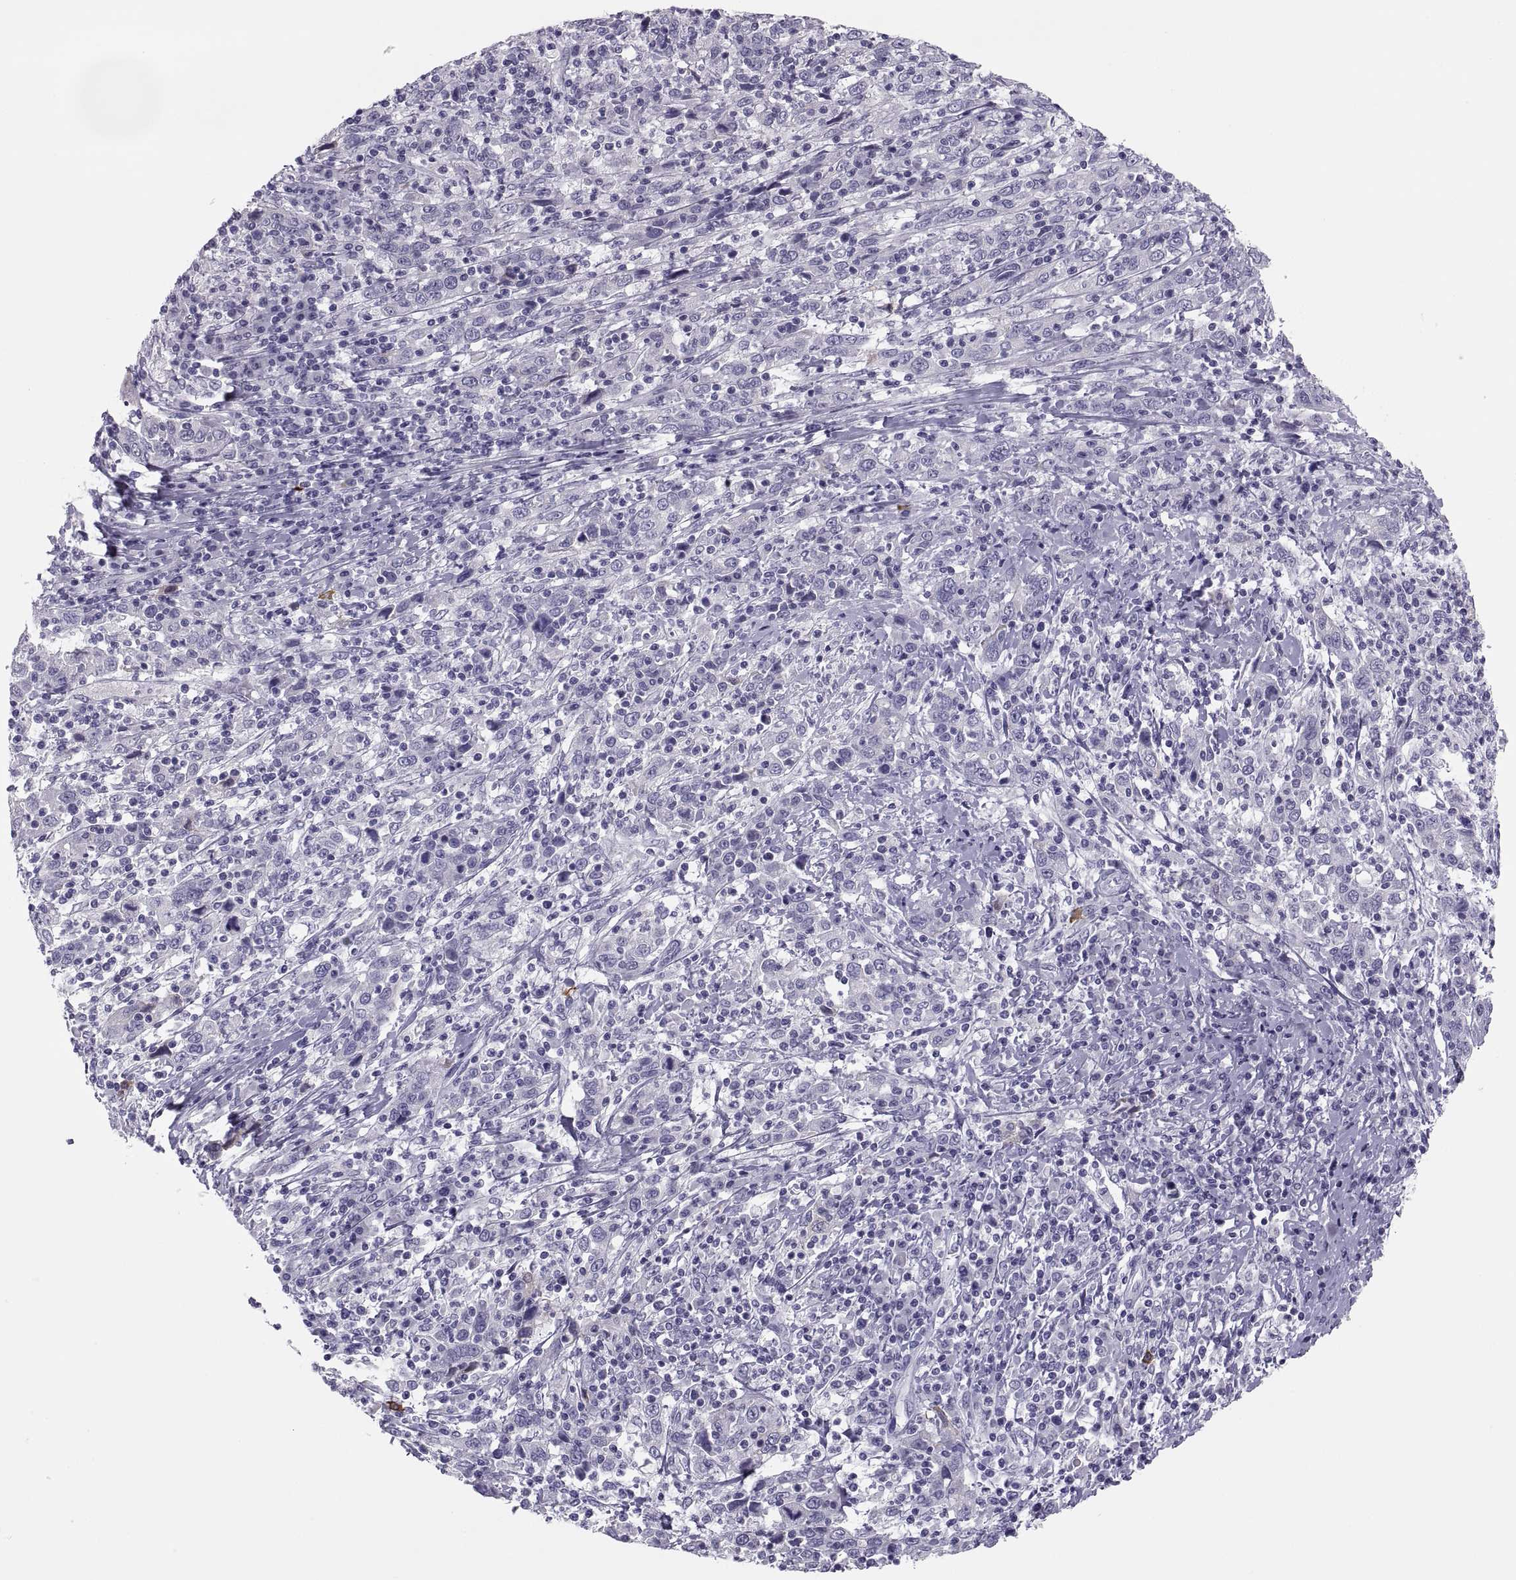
{"staining": {"intensity": "negative", "quantity": "none", "location": "none"}, "tissue": "cervical cancer", "cell_type": "Tumor cells", "image_type": "cancer", "snomed": [{"axis": "morphology", "description": "Squamous cell carcinoma, NOS"}, {"axis": "topography", "description": "Cervix"}], "caption": "This micrograph is of cervical cancer stained with immunohistochemistry (IHC) to label a protein in brown with the nuclei are counter-stained blue. There is no positivity in tumor cells. Brightfield microscopy of immunohistochemistry (IHC) stained with DAB (brown) and hematoxylin (blue), captured at high magnification.", "gene": "MAGEB2", "patient": {"sex": "female", "age": 46}}